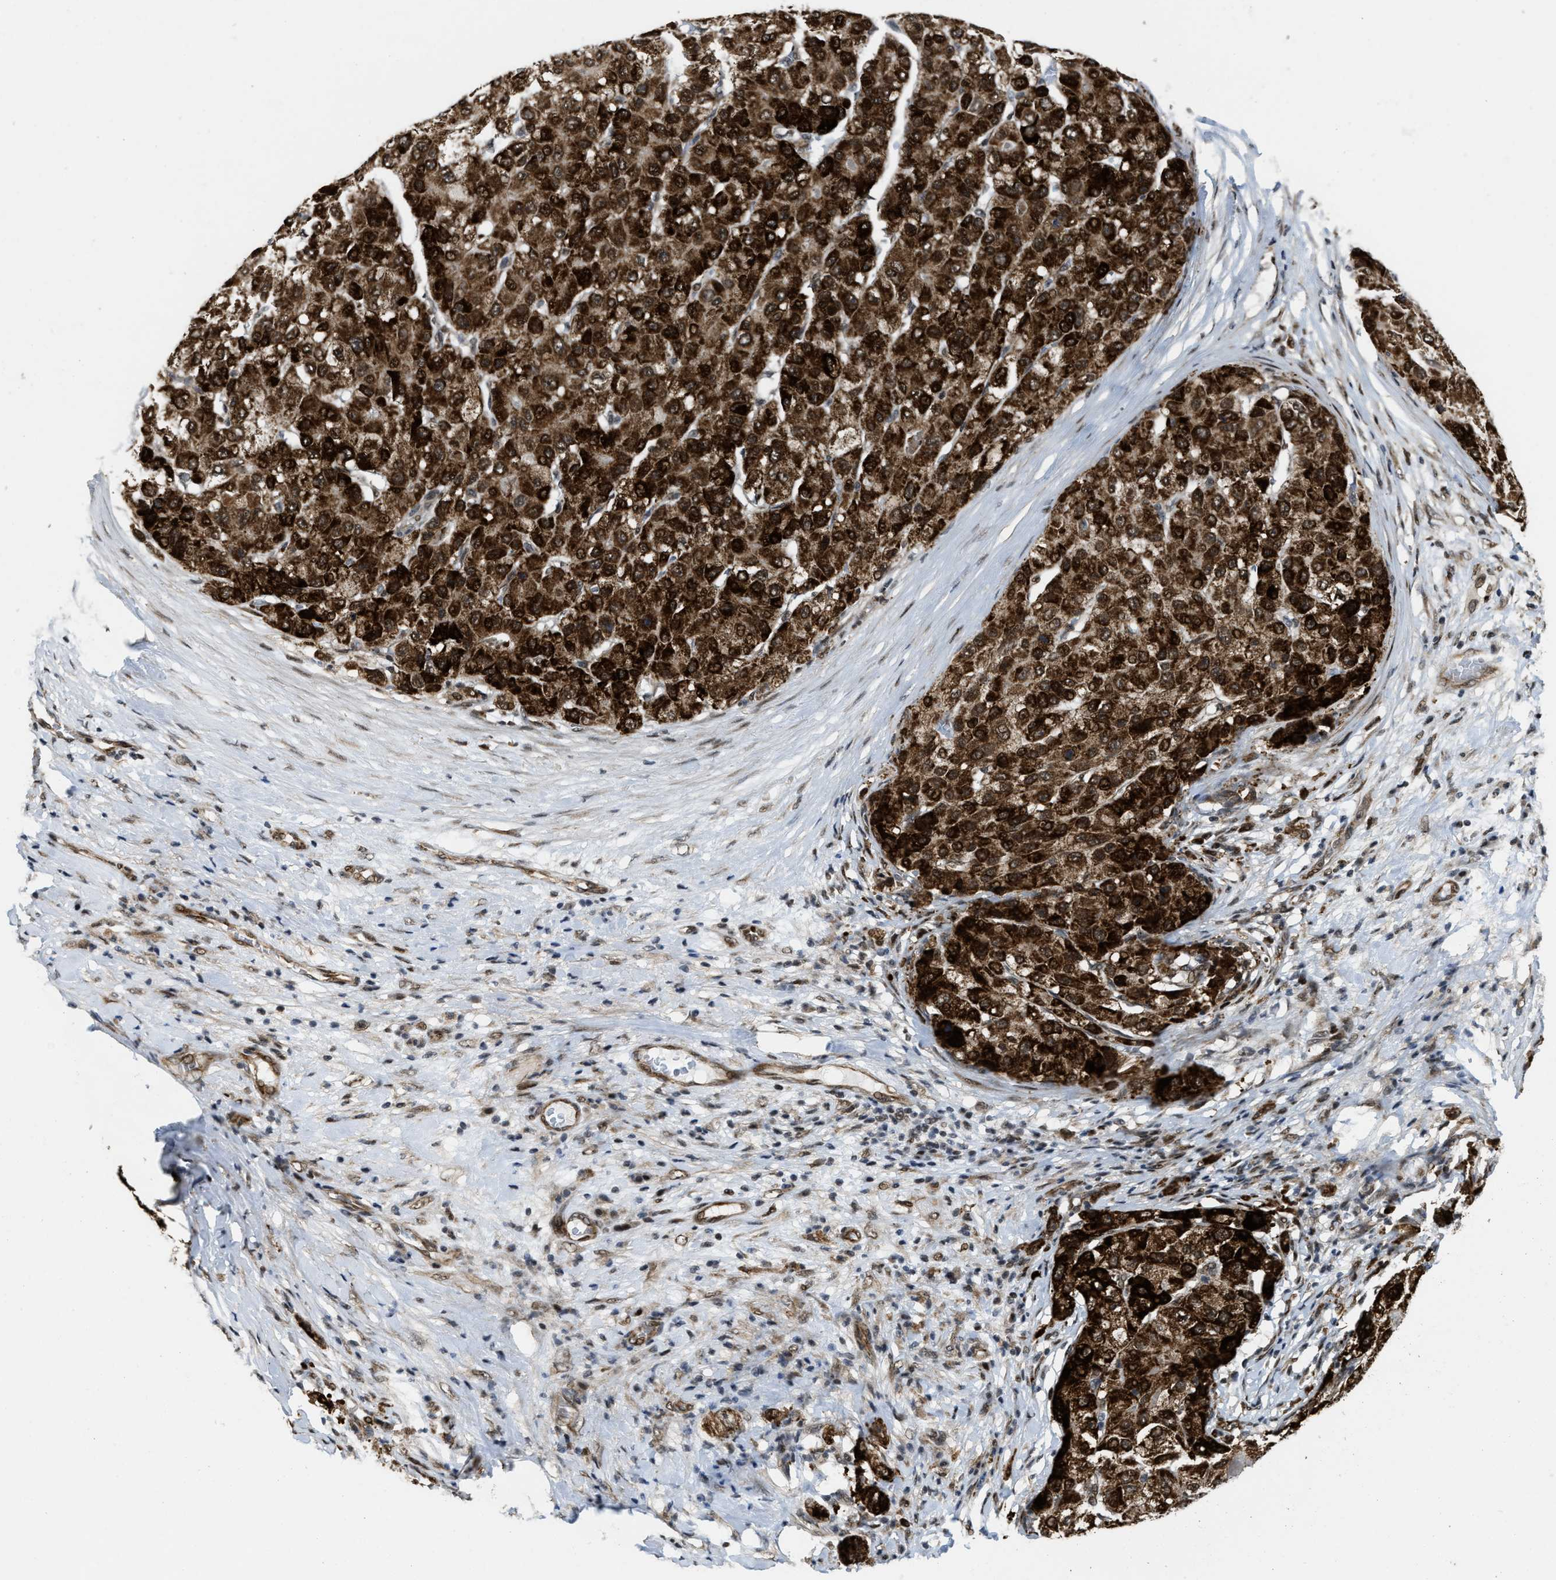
{"staining": {"intensity": "strong", "quantity": ">75%", "location": "cytoplasmic/membranous"}, "tissue": "liver cancer", "cell_type": "Tumor cells", "image_type": "cancer", "snomed": [{"axis": "morphology", "description": "Carcinoma, Hepatocellular, NOS"}, {"axis": "topography", "description": "Liver"}], "caption": "Immunohistochemical staining of liver cancer (hepatocellular carcinoma) shows high levels of strong cytoplasmic/membranous expression in approximately >75% of tumor cells. The protein of interest is stained brown, and the nuclei are stained in blue (DAB (3,3'-diaminobenzidine) IHC with brightfield microscopy, high magnification).", "gene": "ZNF250", "patient": {"sex": "male", "age": 80}}